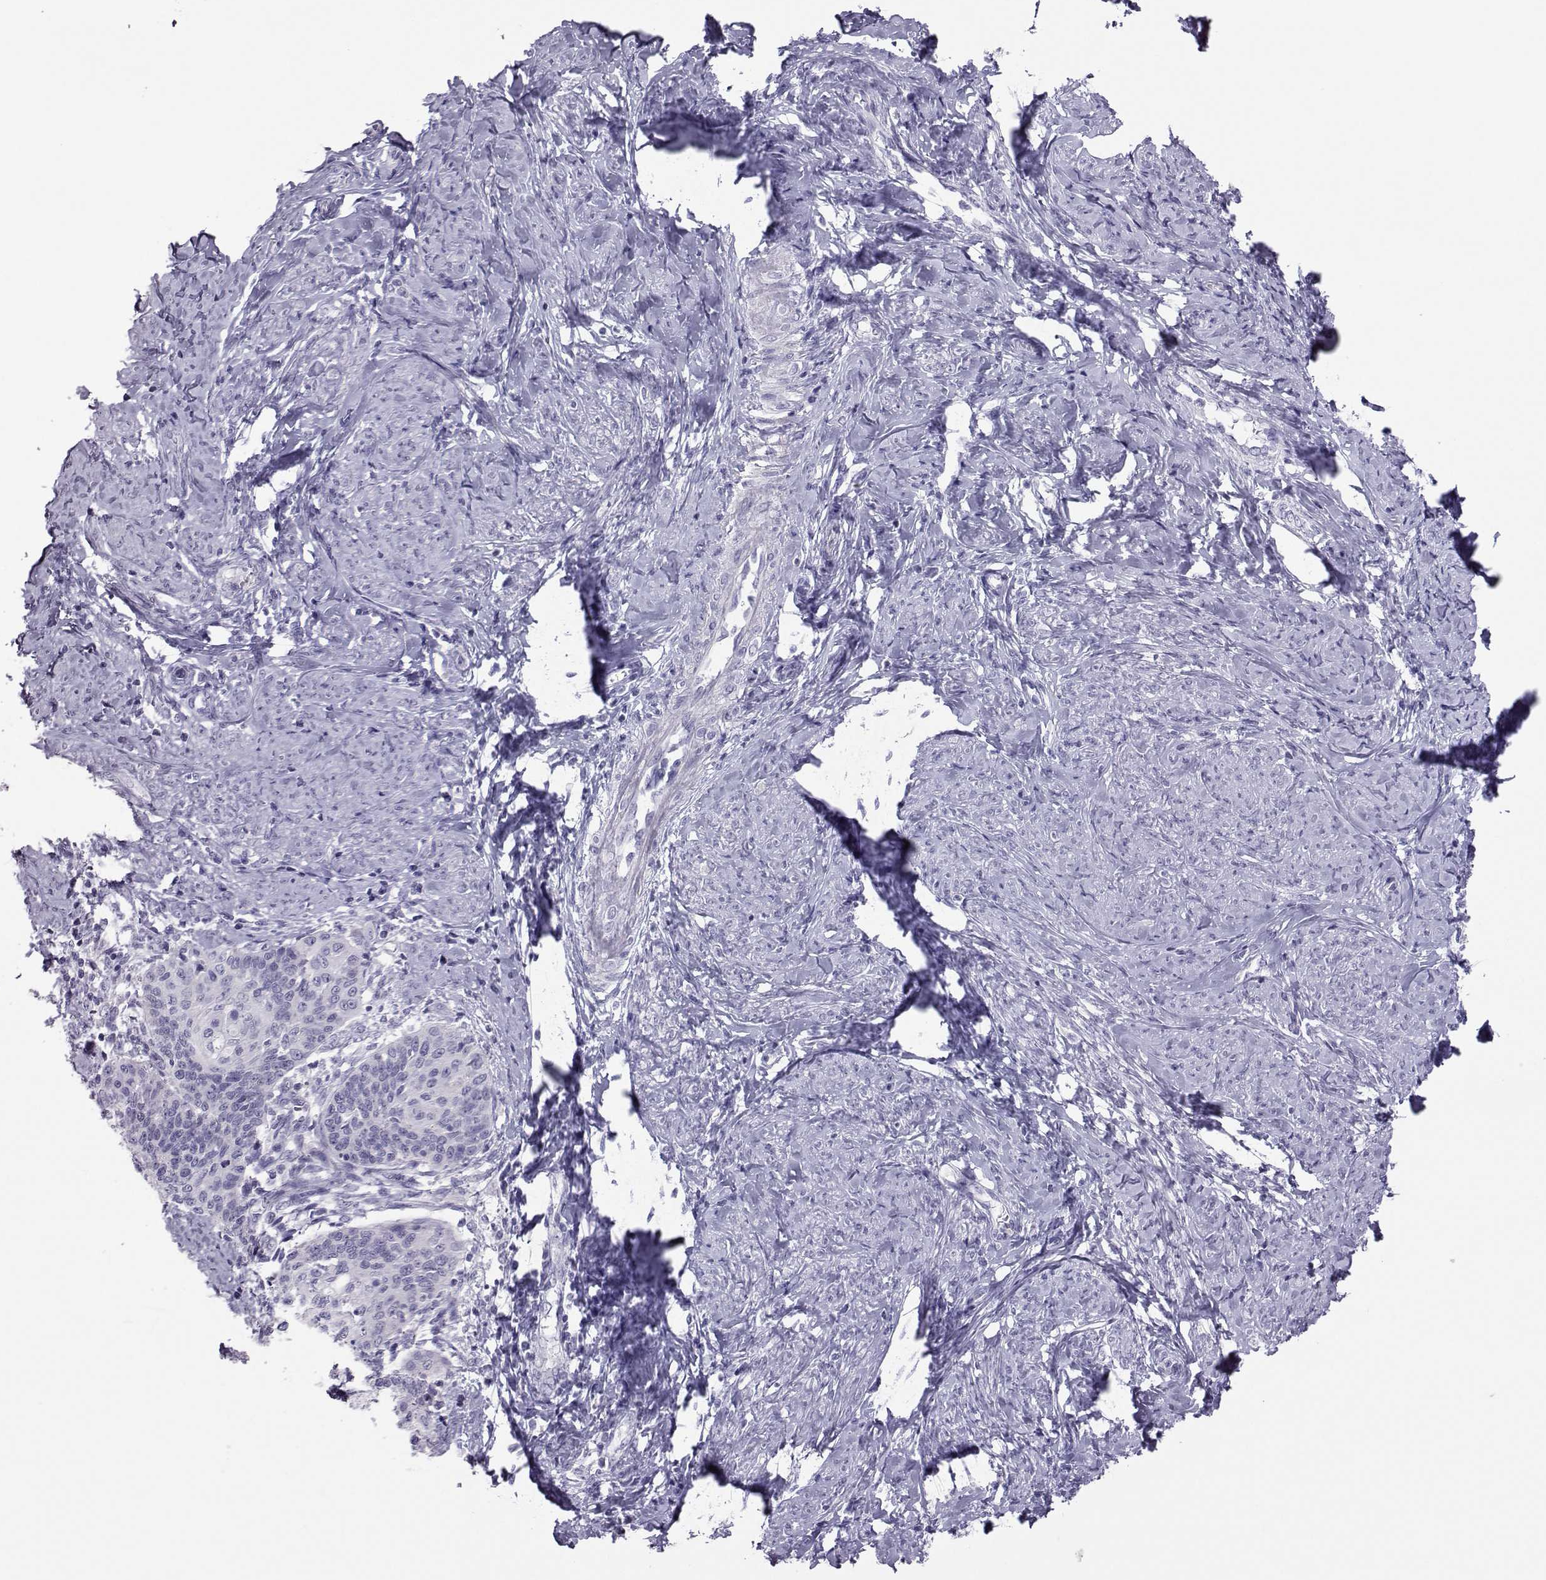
{"staining": {"intensity": "negative", "quantity": "none", "location": "none"}, "tissue": "cervical cancer", "cell_type": "Tumor cells", "image_type": "cancer", "snomed": [{"axis": "morphology", "description": "Normal tissue, NOS"}, {"axis": "morphology", "description": "Squamous cell carcinoma, NOS"}, {"axis": "topography", "description": "Cervix"}], "caption": "Tumor cells are negative for protein expression in human squamous cell carcinoma (cervical). (IHC, brightfield microscopy, high magnification).", "gene": "TRPM7", "patient": {"sex": "female", "age": 39}}